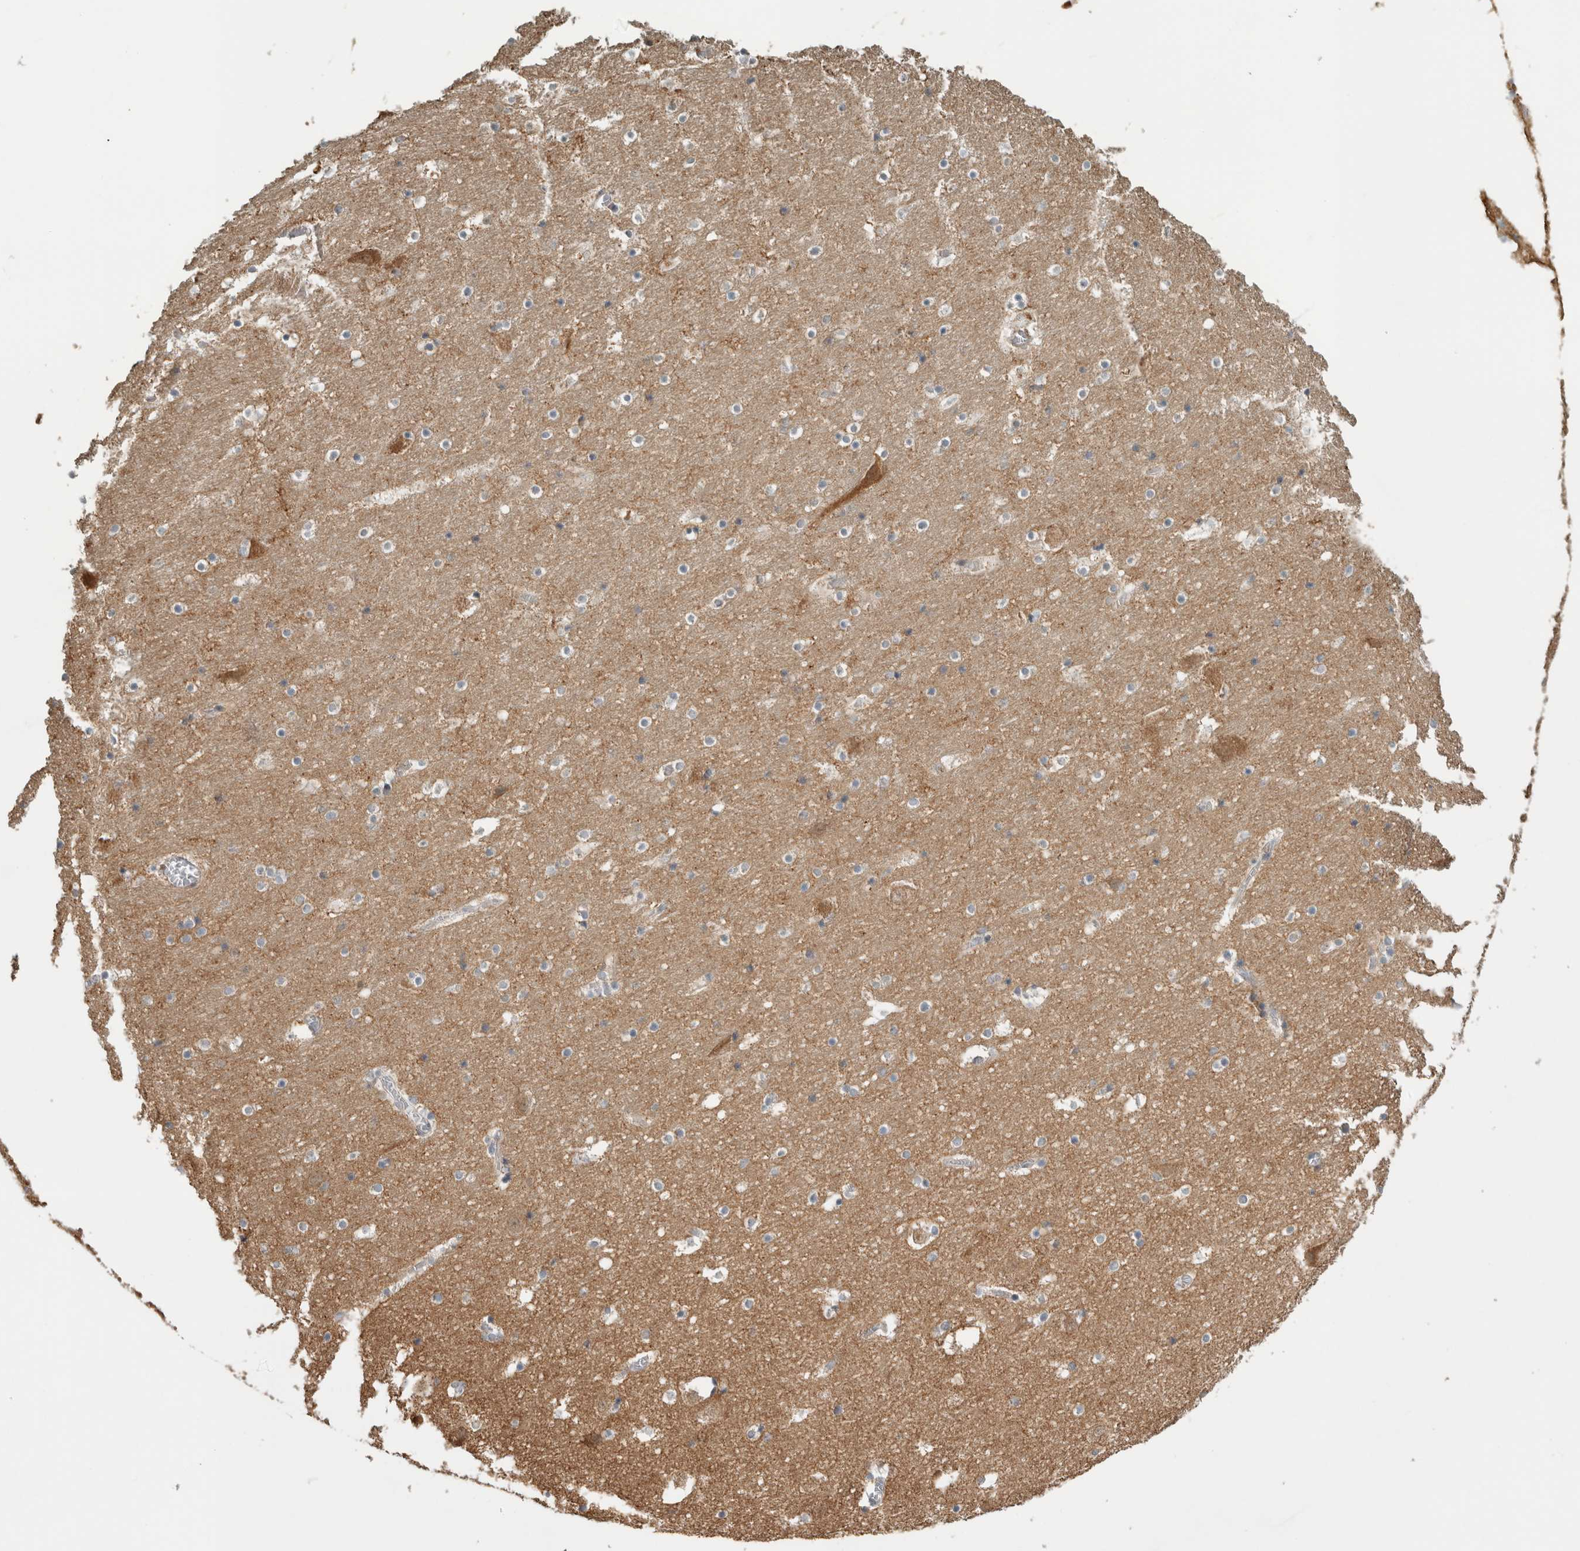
{"staining": {"intensity": "moderate", "quantity": "25%-75%", "location": "cytoplasmic/membranous"}, "tissue": "hippocampus", "cell_type": "Glial cells", "image_type": "normal", "snomed": [{"axis": "morphology", "description": "Normal tissue, NOS"}, {"axis": "topography", "description": "Hippocampus"}], "caption": "A micrograph of human hippocampus stained for a protein reveals moderate cytoplasmic/membranous brown staining in glial cells.", "gene": "ADGRL3", "patient": {"sex": "male", "age": 45}}